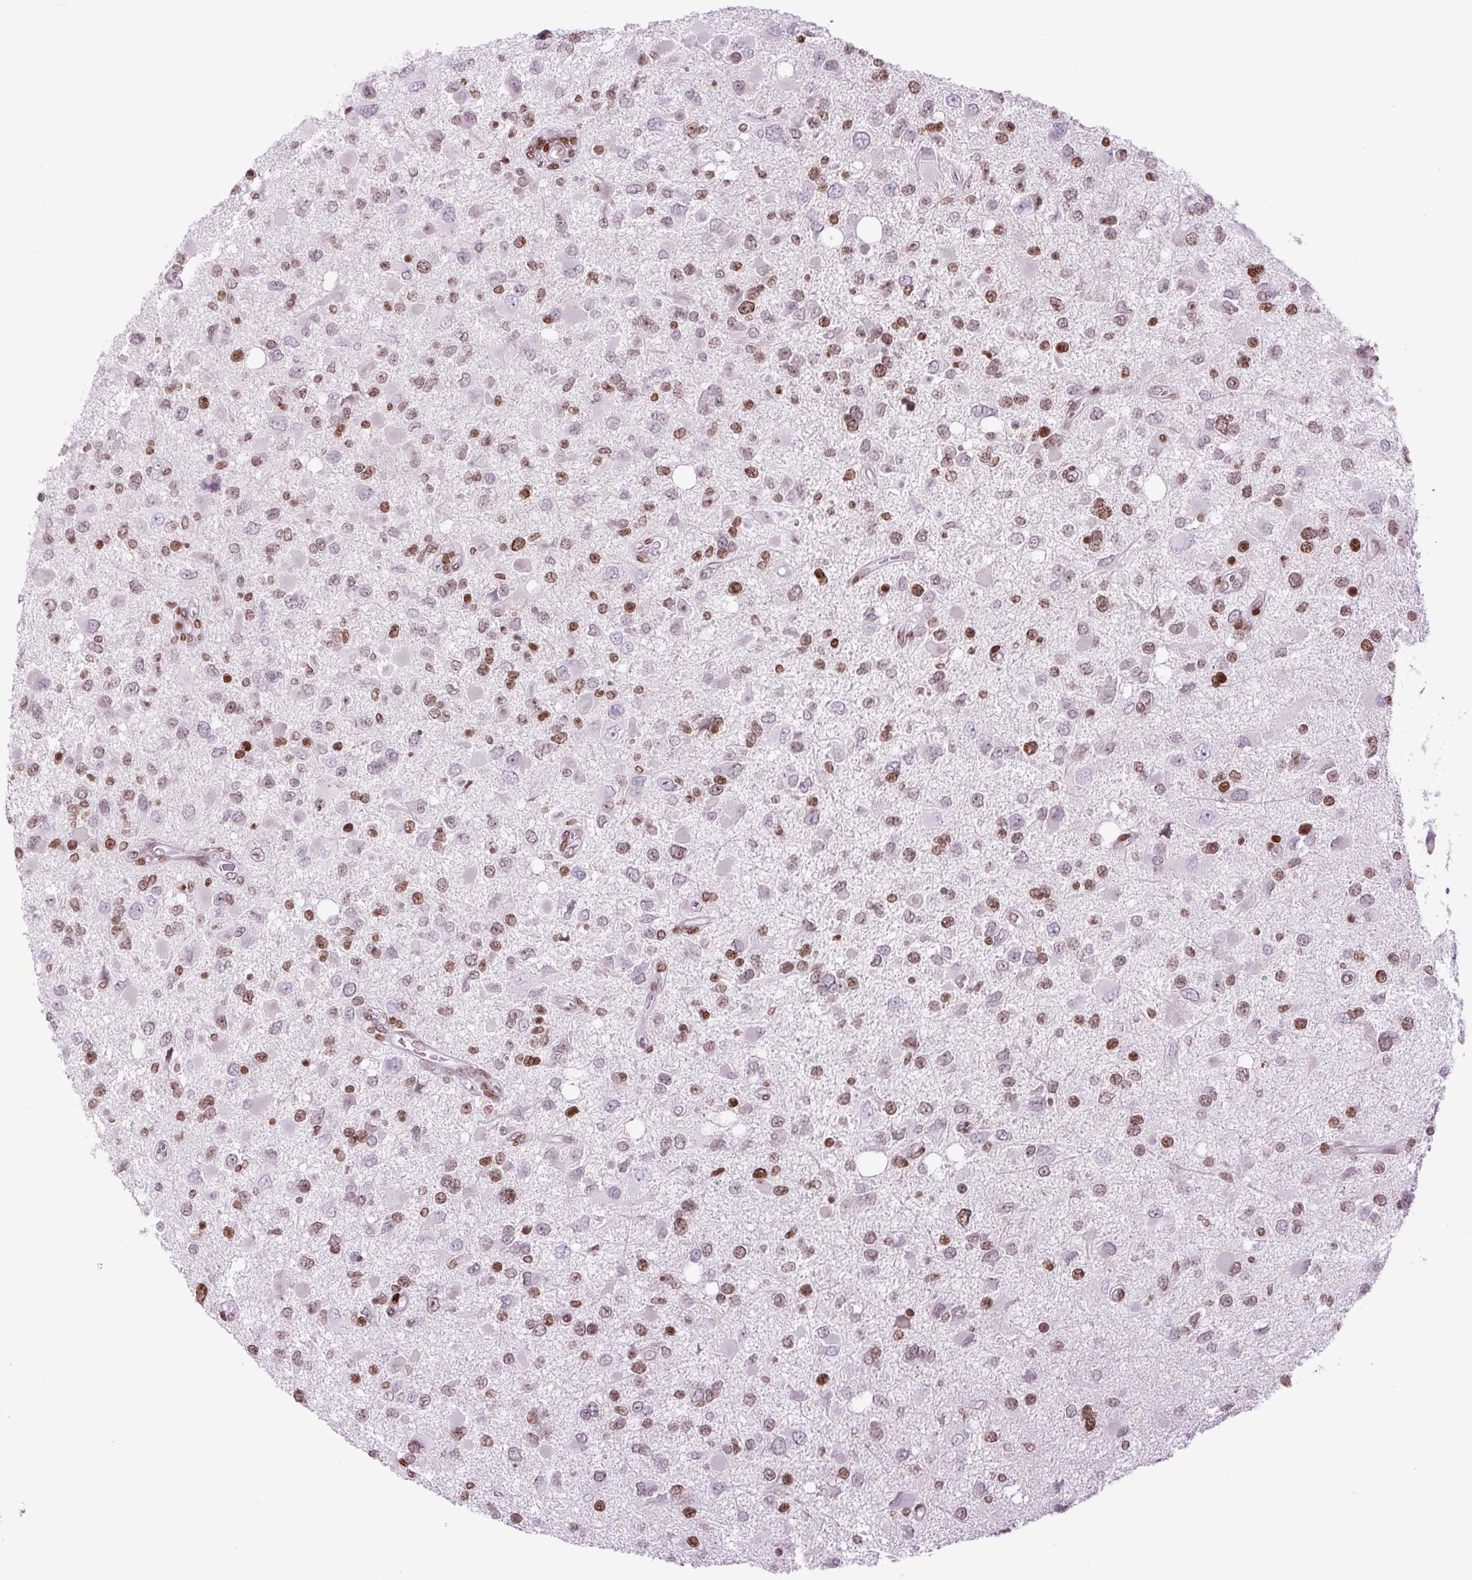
{"staining": {"intensity": "moderate", "quantity": "25%-75%", "location": "nuclear"}, "tissue": "glioma", "cell_type": "Tumor cells", "image_type": "cancer", "snomed": [{"axis": "morphology", "description": "Glioma, malignant, High grade"}, {"axis": "topography", "description": "Brain"}], "caption": "Malignant glioma (high-grade) stained with a brown dye shows moderate nuclear positive positivity in about 25%-75% of tumor cells.", "gene": "H1-3", "patient": {"sex": "male", "age": 53}}